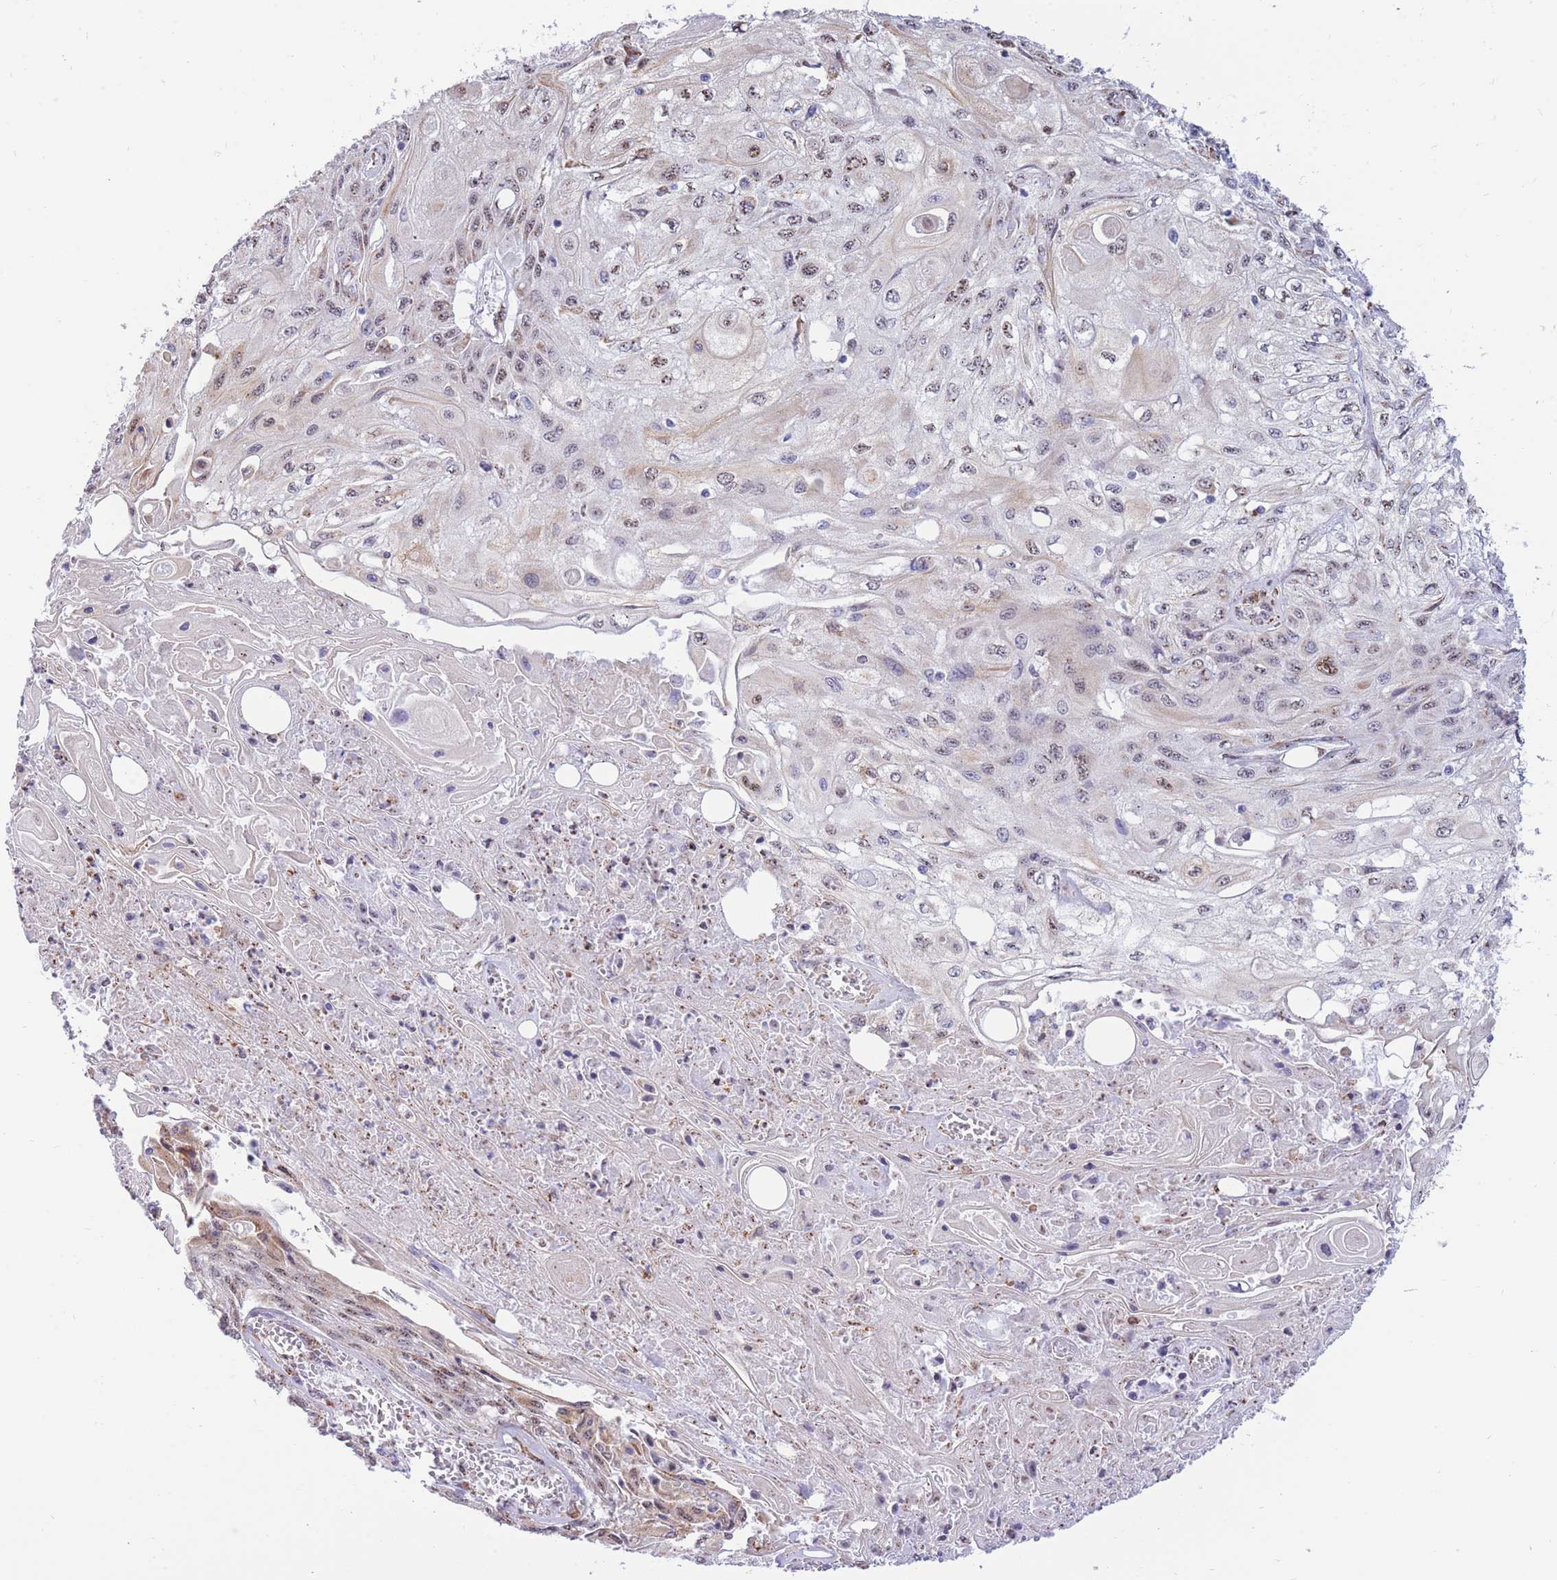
{"staining": {"intensity": "weak", "quantity": "25%-75%", "location": "nuclear"}, "tissue": "skin cancer", "cell_type": "Tumor cells", "image_type": "cancer", "snomed": [{"axis": "morphology", "description": "Squamous cell carcinoma, NOS"}, {"axis": "morphology", "description": "Squamous cell carcinoma, metastatic, NOS"}, {"axis": "topography", "description": "Skin"}, {"axis": "topography", "description": "Lymph node"}], "caption": "Immunohistochemical staining of human skin metastatic squamous cell carcinoma reveals low levels of weak nuclear protein expression in about 25%-75% of tumor cells.", "gene": "FAM153A", "patient": {"sex": "male", "age": 75}}